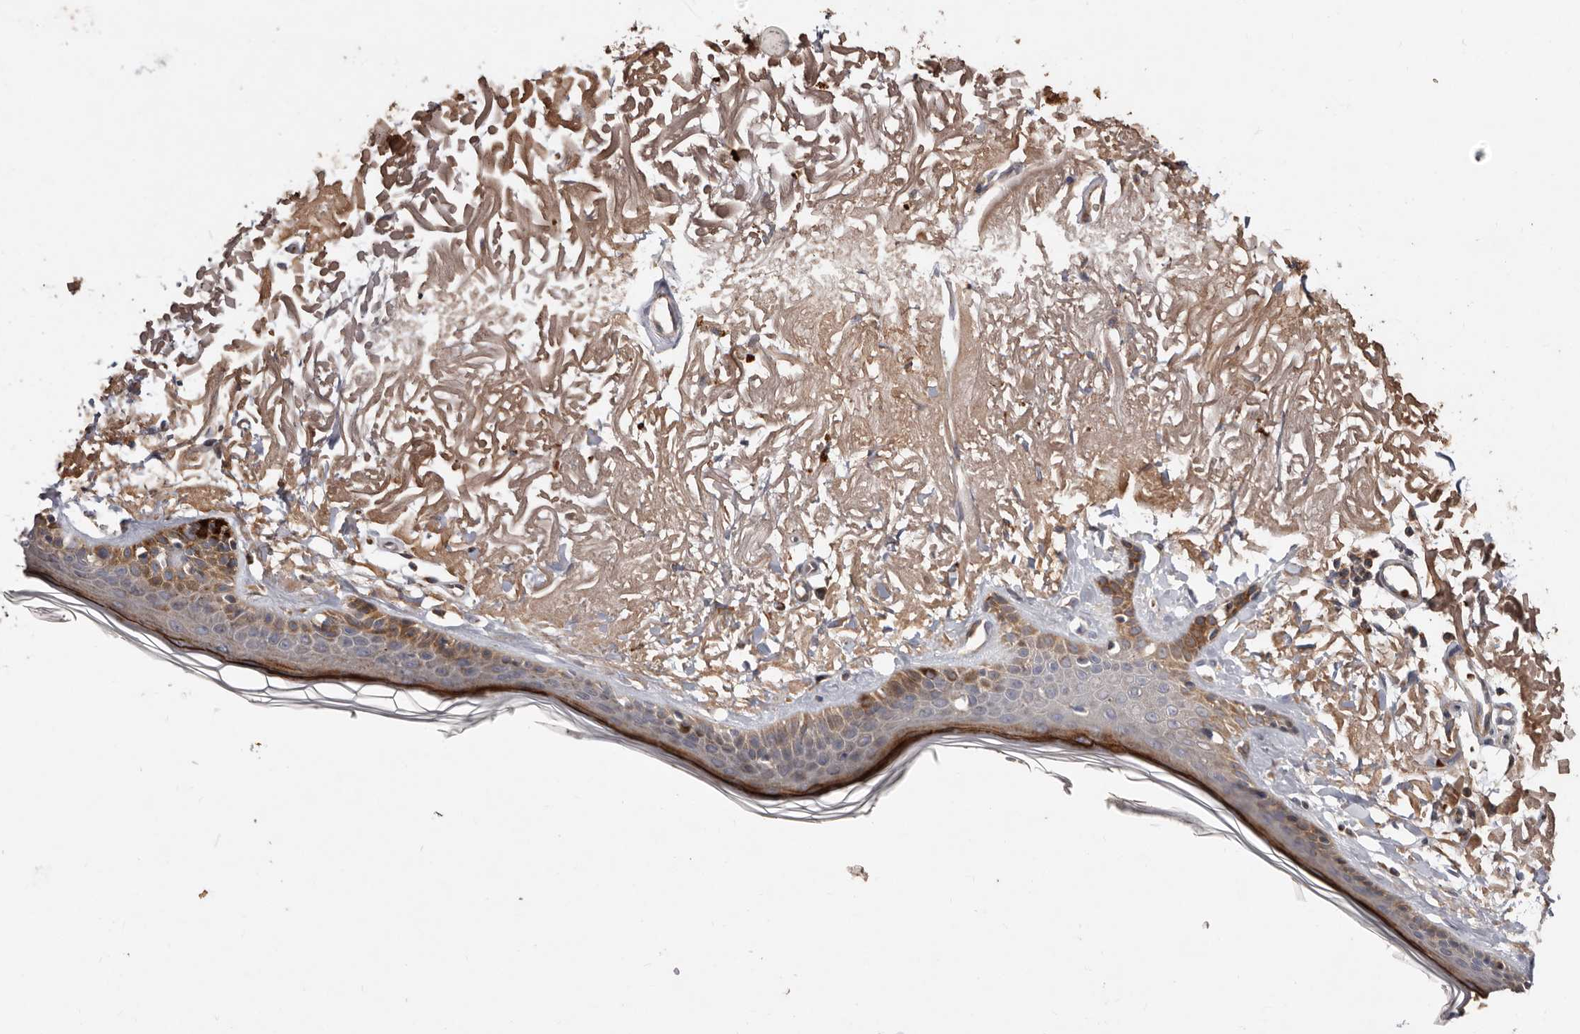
{"staining": {"intensity": "moderate", "quantity": ">75%", "location": "cytoplasmic/membranous"}, "tissue": "skin", "cell_type": "Fibroblasts", "image_type": "normal", "snomed": [{"axis": "morphology", "description": "Normal tissue, NOS"}, {"axis": "topography", "description": "Skin"}, {"axis": "topography", "description": "Skeletal muscle"}], "caption": "Immunohistochemistry (IHC) histopathology image of normal skin stained for a protein (brown), which displays medium levels of moderate cytoplasmic/membranous expression in approximately >75% of fibroblasts.", "gene": "GOT1L1", "patient": {"sex": "male", "age": 83}}